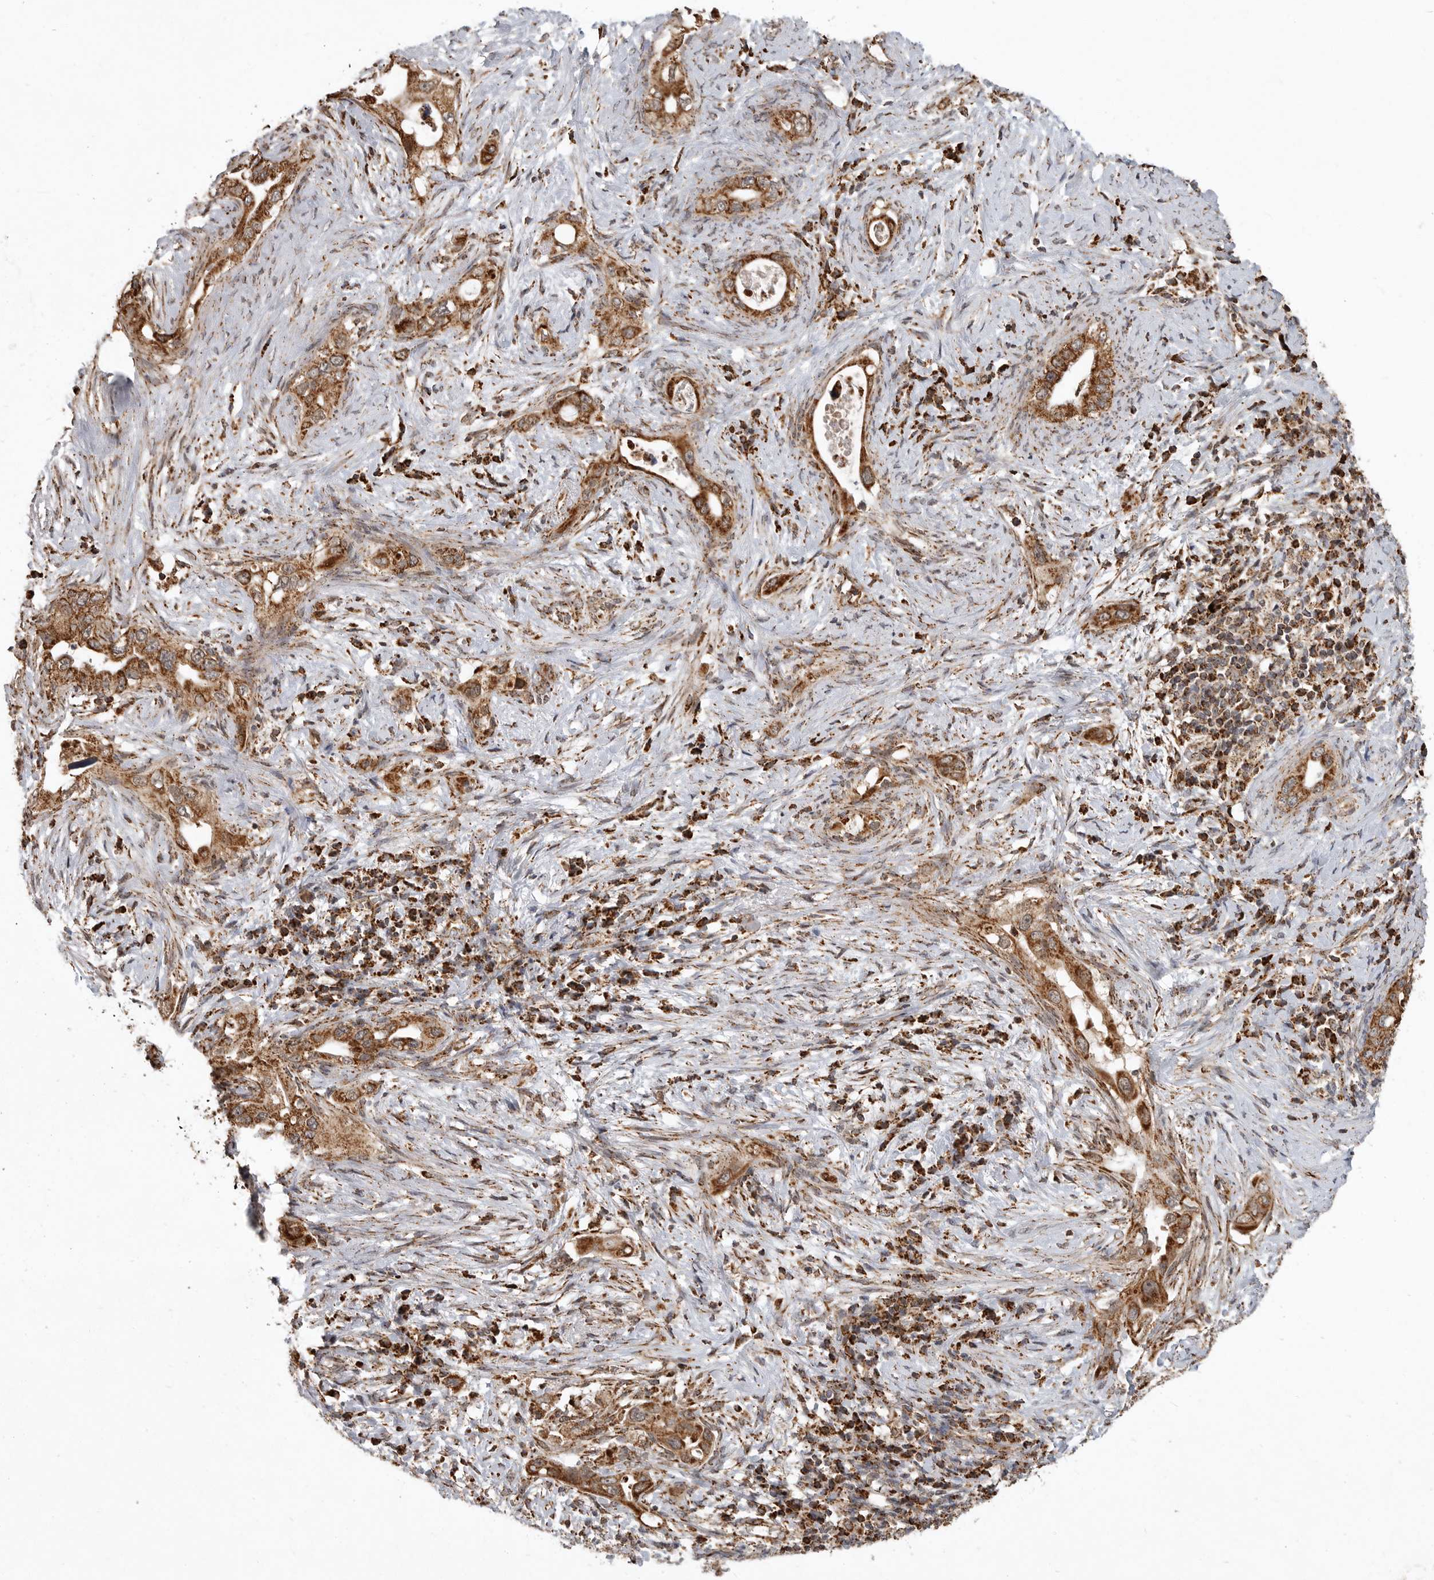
{"staining": {"intensity": "strong", "quantity": ">75%", "location": "cytoplasmic/membranous"}, "tissue": "pancreatic cancer", "cell_type": "Tumor cells", "image_type": "cancer", "snomed": [{"axis": "morphology", "description": "Inflammation, NOS"}, {"axis": "morphology", "description": "Adenocarcinoma, NOS"}, {"axis": "topography", "description": "Pancreas"}], "caption": "Protein expression by immunohistochemistry reveals strong cytoplasmic/membranous expression in approximately >75% of tumor cells in pancreatic cancer (adenocarcinoma).", "gene": "GCNT2", "patient": {"sex": "female", "age": 56}}